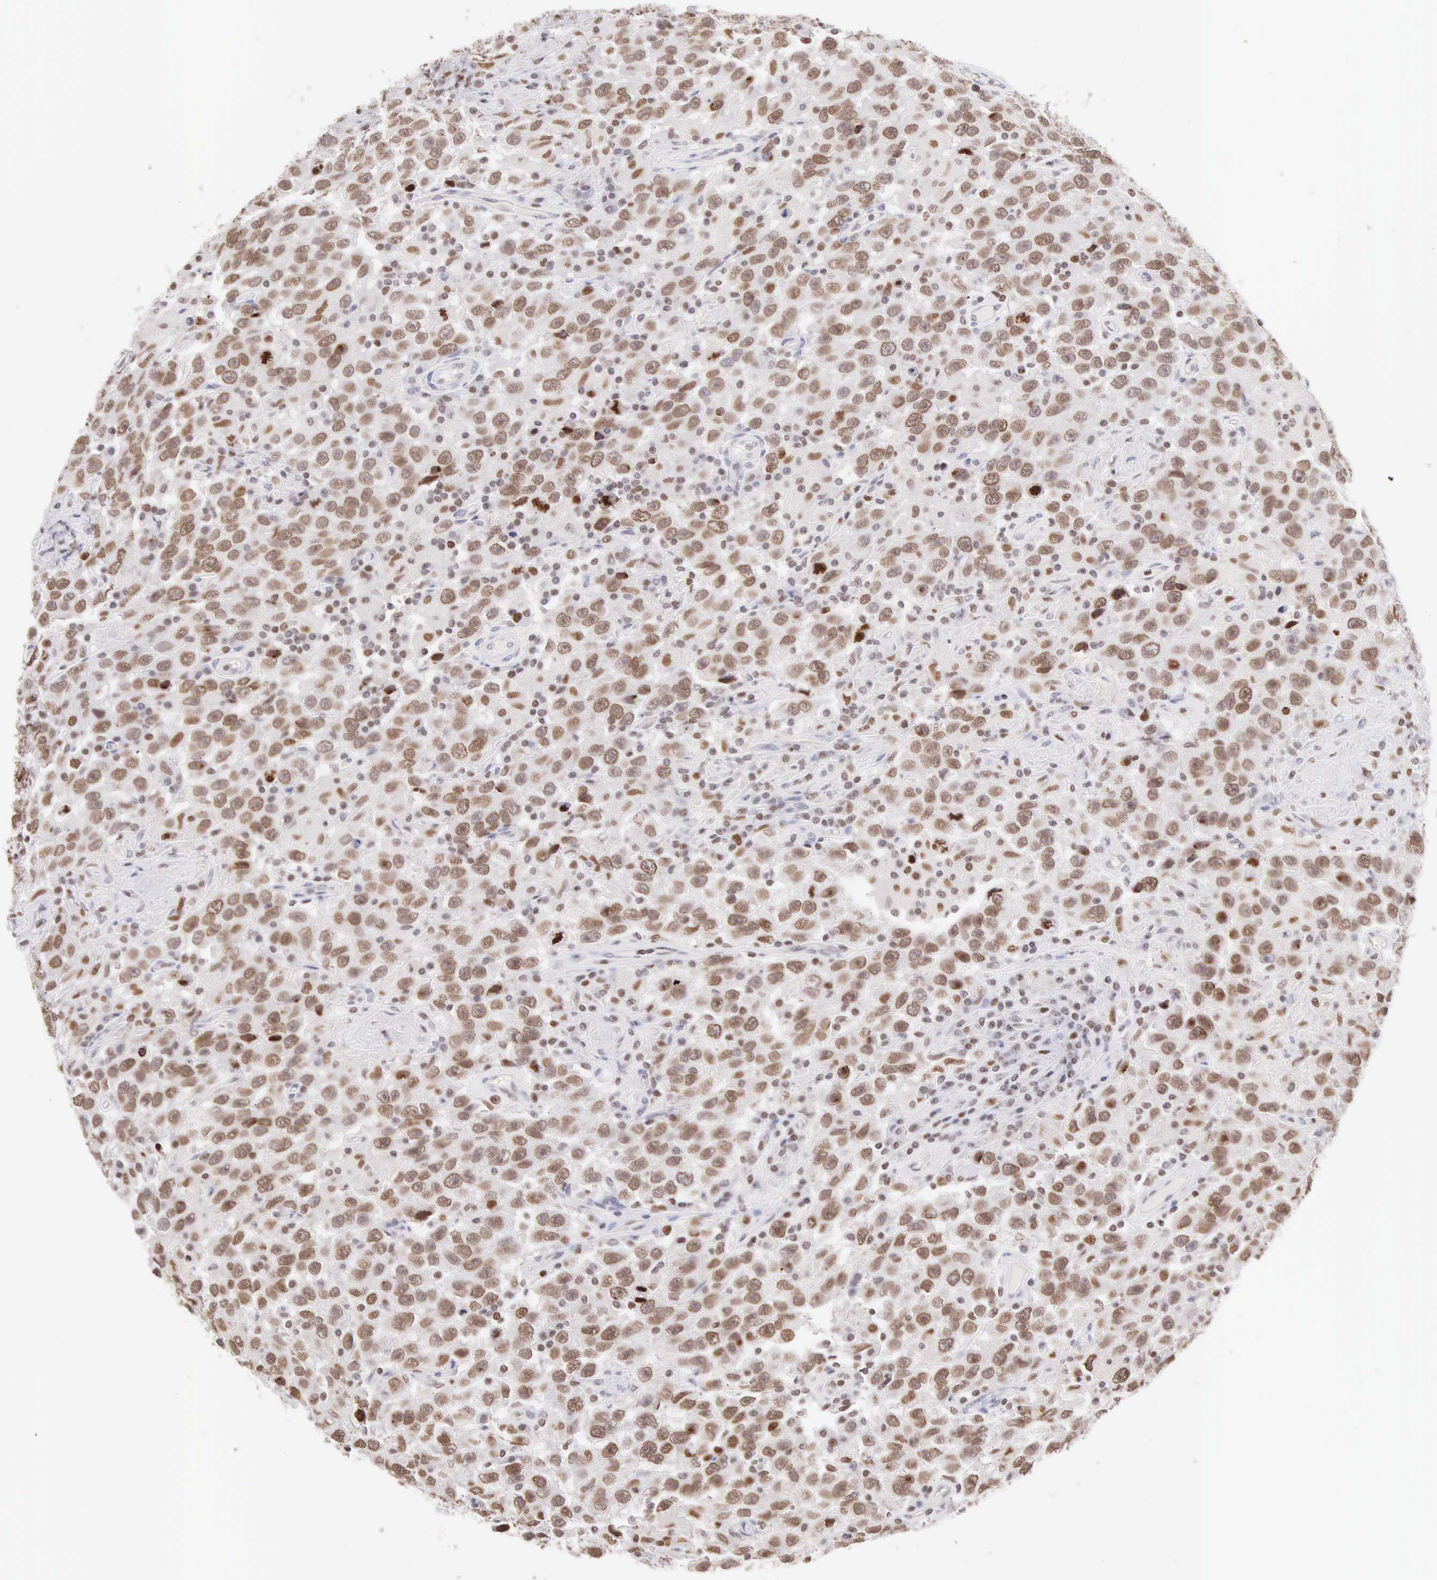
{"staining": {"intensity": "moderate", "quantity": ">75%", "location": "nuclear"}, "tissue": "testis cancer", "cell_type": "Tumor cells", "image_type": "cancer", "snomed": [{"axis": "morphology", "description": "Seminoma, NOS"}, {"axis": "topography", "description": "Testis"}], "caption": "Tumor cells display medium levels of moderate nuclear expression in approximately >75% of cells in testis seminoma.", "gene": "VRK1", "patient": {"sex": "male", "age": 41}}